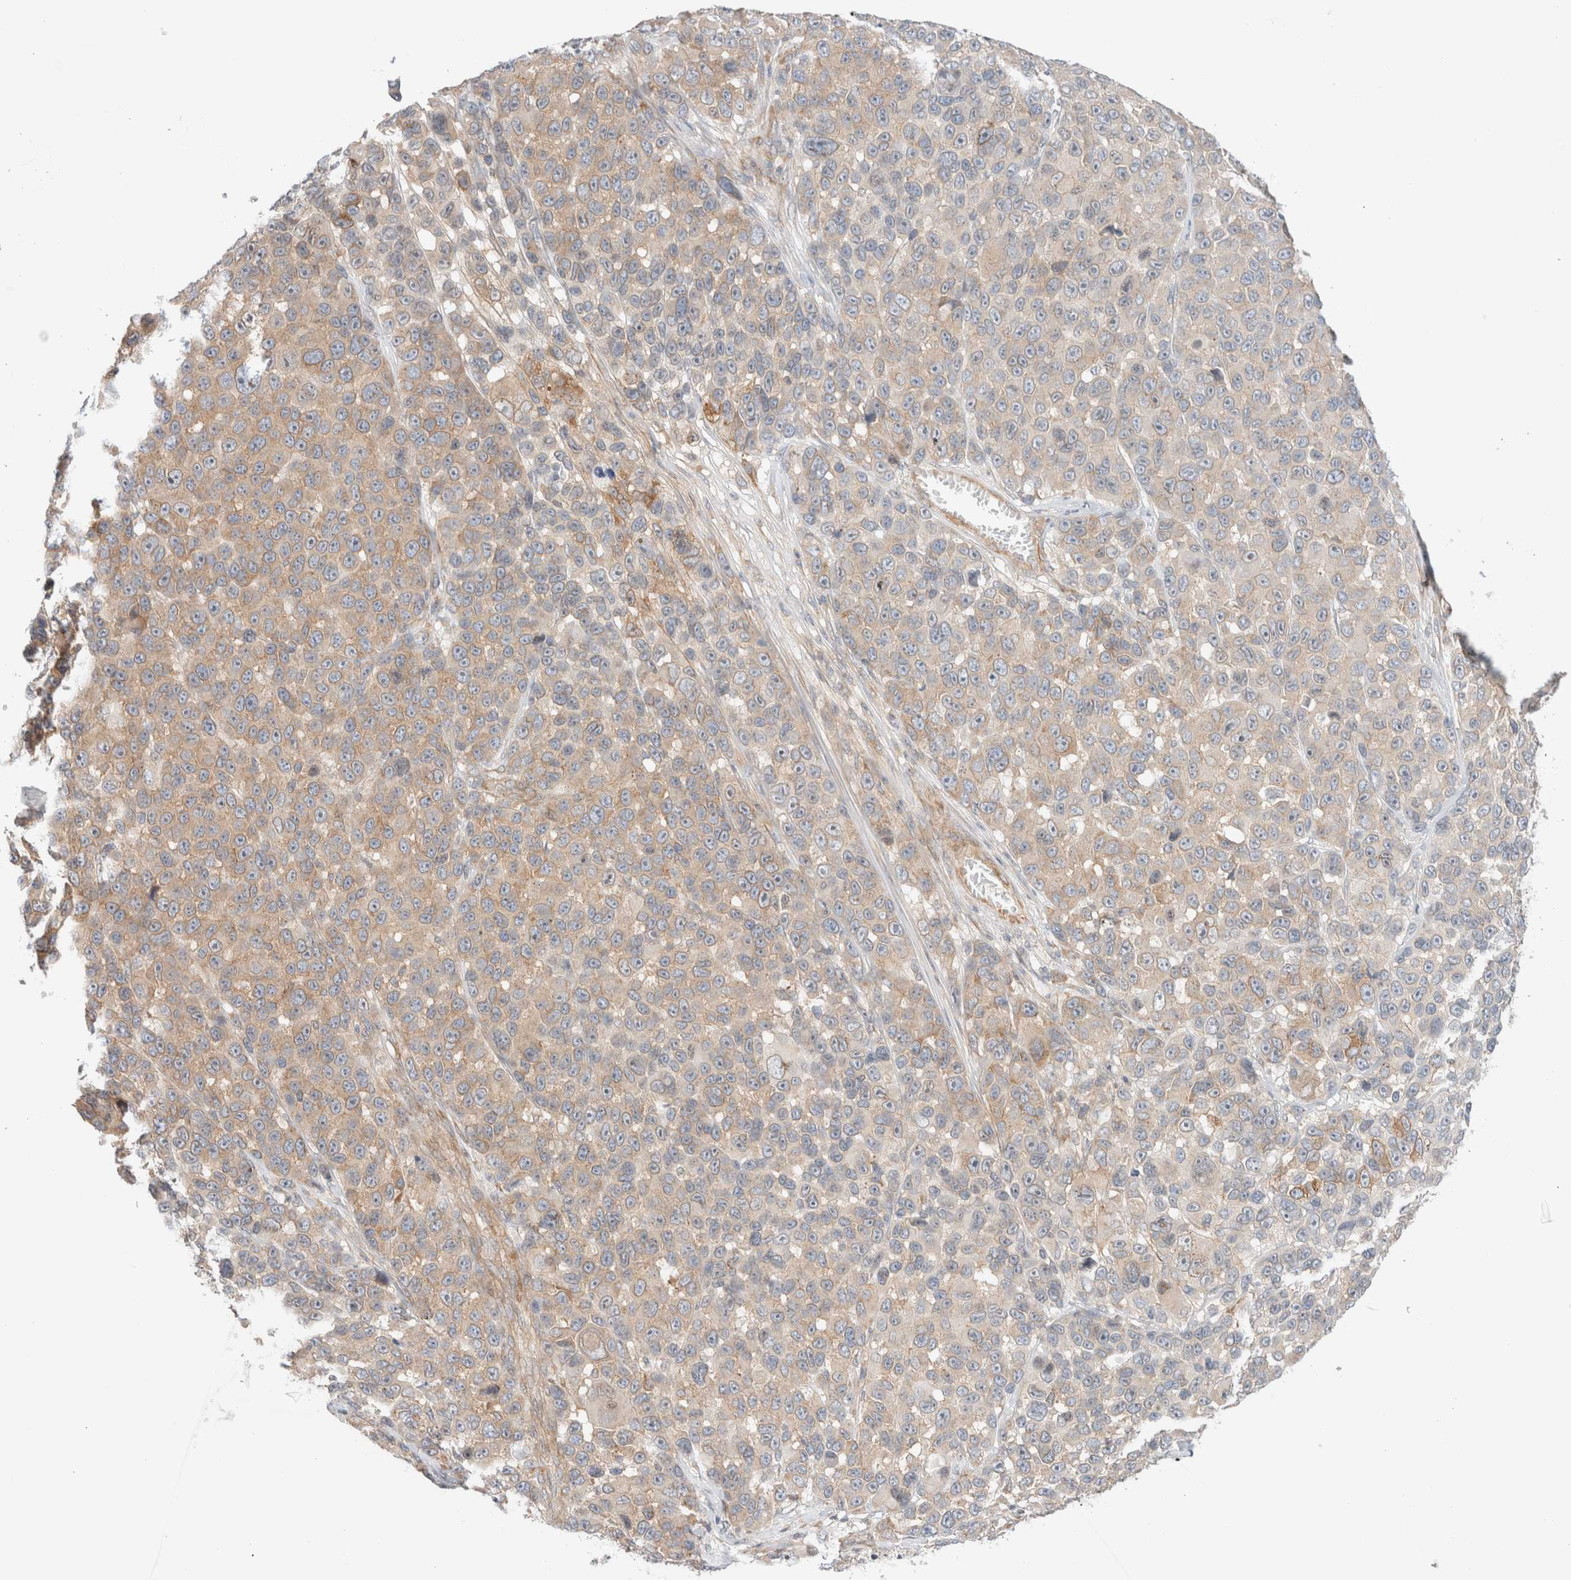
{"staining": {"intensity": "weak", "quantity": ">75%", "location": "cytoplasmic/membranous"}, "tissue": "melanoma", "cell_type": "Tumor cells", "image_type": "cancer", "snomed": [{"axis": "morphology", "description": "Malignant melanoma, NOS"}, {"axis": "topography", "description": "Skin"}], "caption": "Malignant melanoma stained for a protein reveals weak cytoplasmic/membranous positivity in tumor cells.", "gene": "MARK3", "patient": {"sex": "male", "age": 53}}